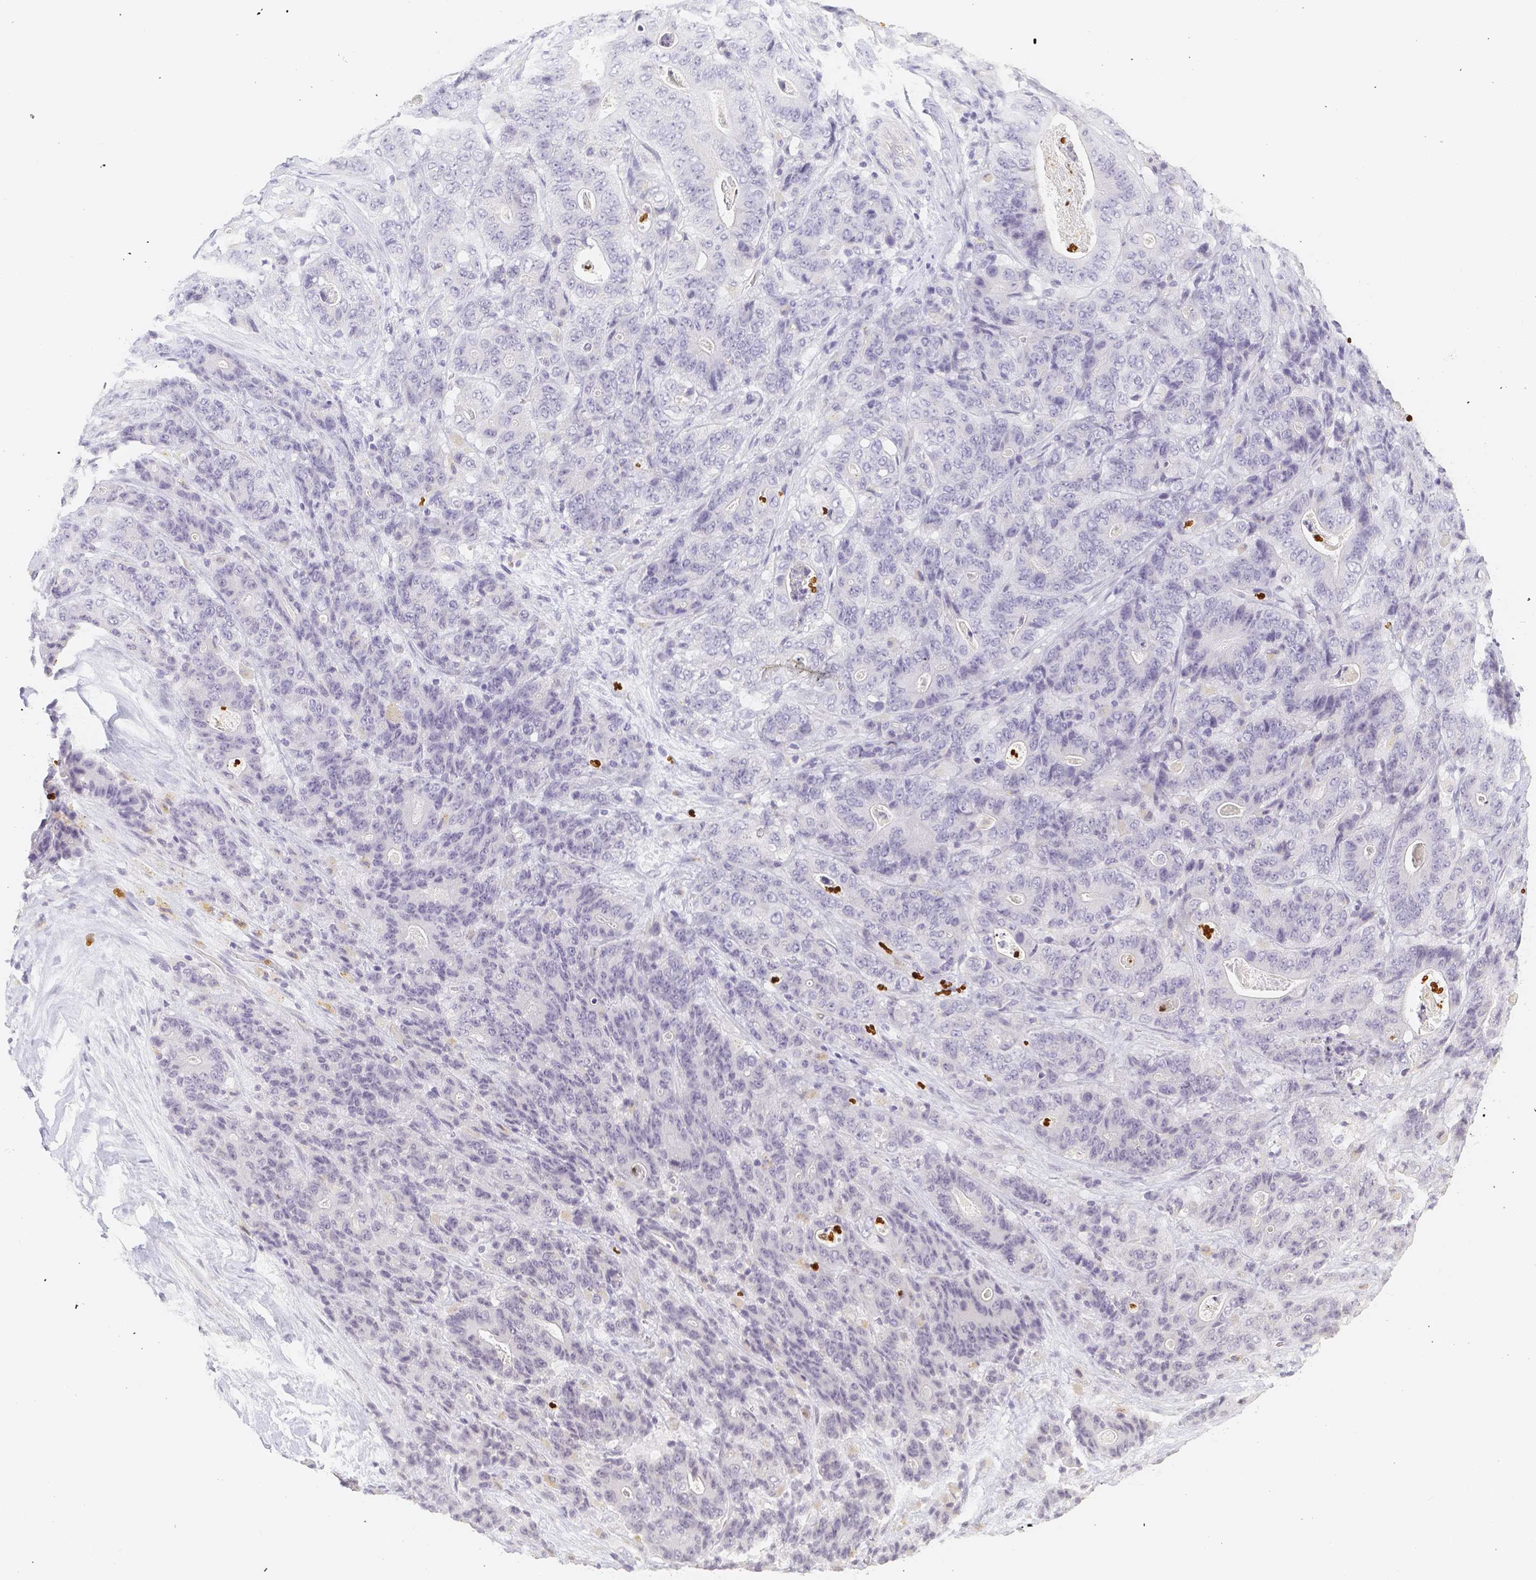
{"staining": {"intensity": "negative", "quantity": "none", "location": "none"}, "tissue": "stomach cancer", "cell_type": "Tumor cells", "image_type": "cancer", "snomed": [{"axis": "morphology", "description": "Adenocarcinoma, NOS"}, {"axis": "topography", "description": "Stomach"}], "caption": "A high-resolution photomicrograph shows immunohistochemistry staining of adenocarcinoma (stomach), which demonstrates no significant positivity in tumor cells. (Stains: DAB (3,3'-diaminobenzidine) immunohistochemistry with hematoxylin counter stain, Microscopy: brightfield microscopy at high magnification).", "gene": "PADI4", "patient": {"sex": "female", "age": 73}}